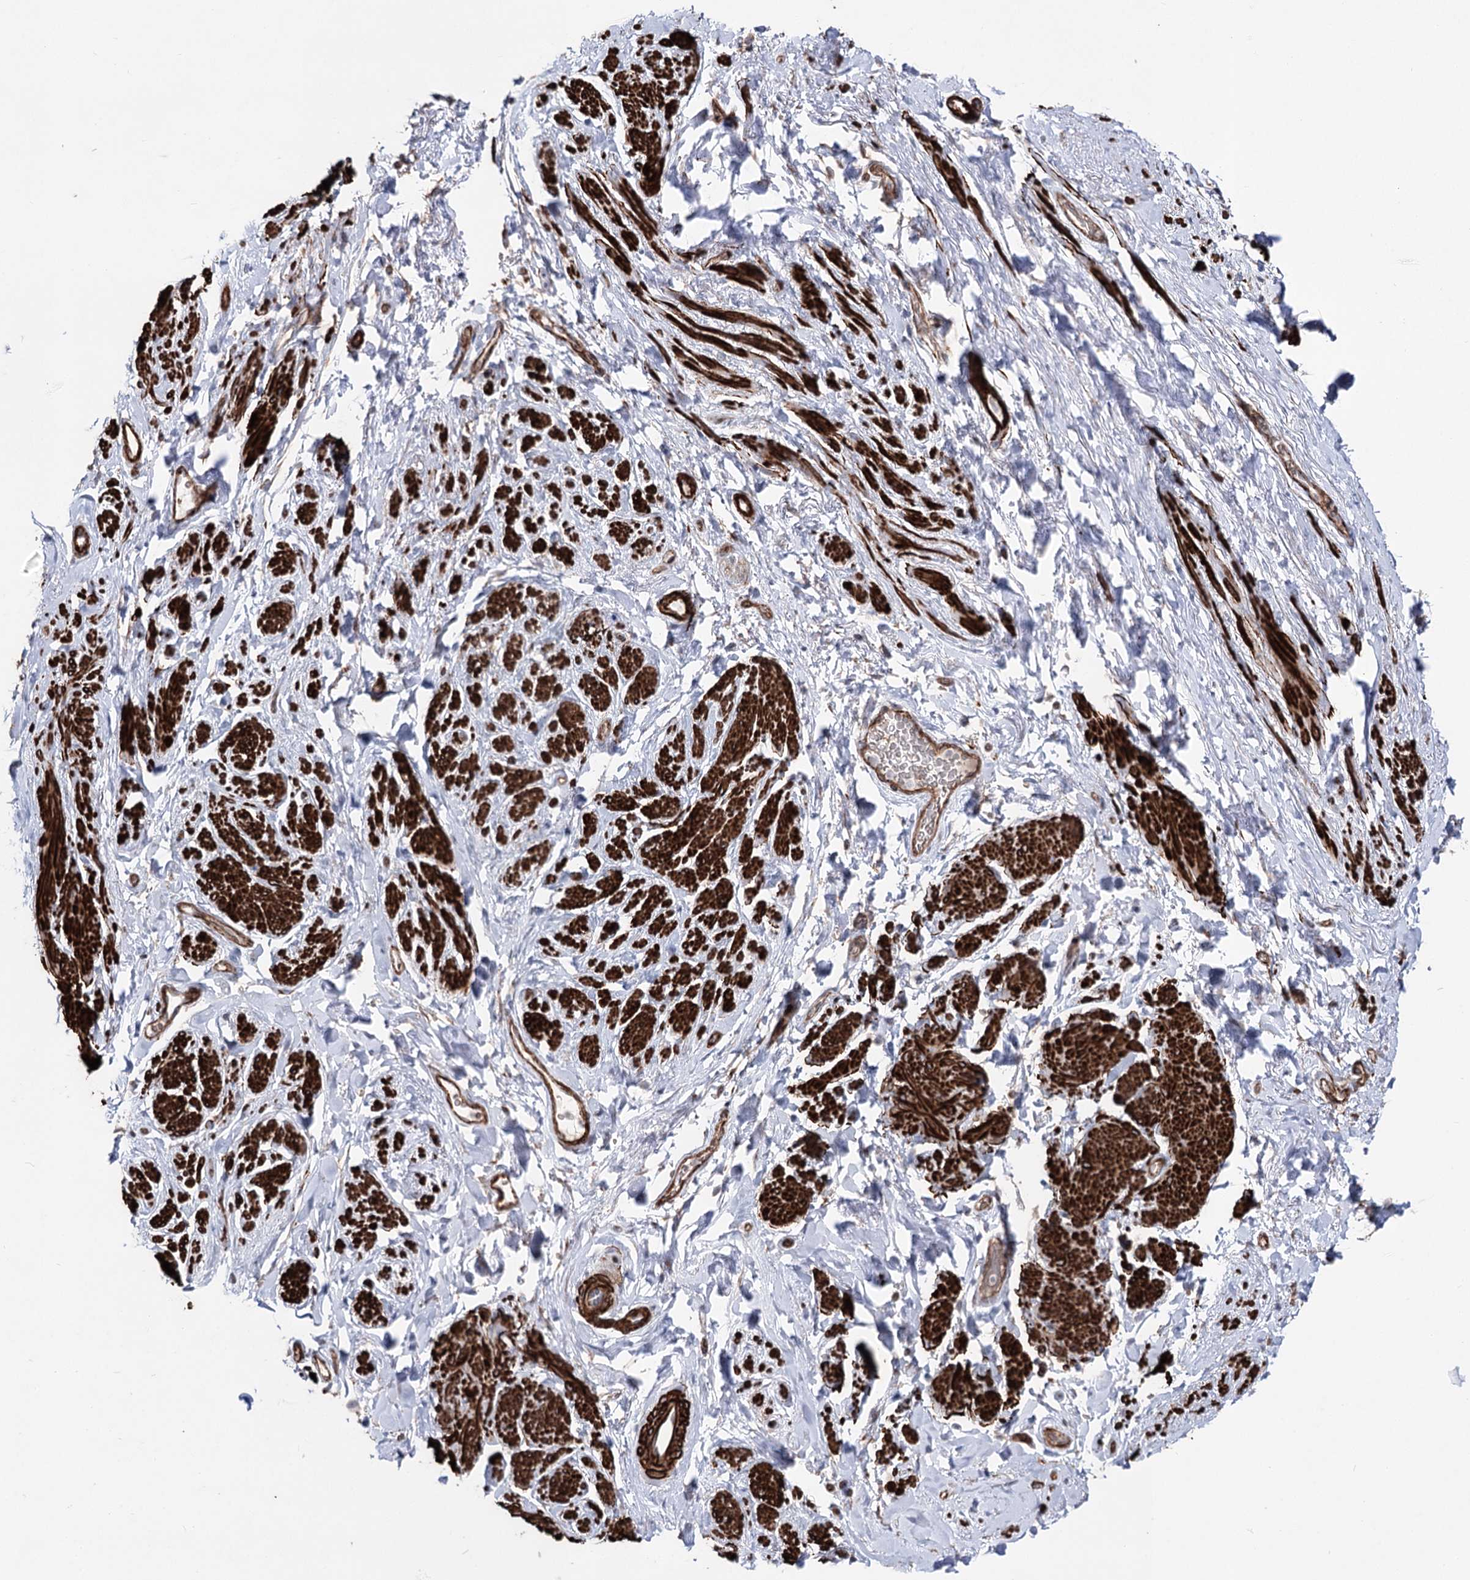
{"staining": {"intensity": "strong", "quantity": ">75%", "location": "cytoplasmic/membranous"}, "tissue": "smooth muscle", "cell_type": "Smooth muscle cells", "image_type": "normal", "snomed": [{"axis": "morphology", "description": "Normal tissue, NOS"}, {"axis": "topography", "description": "Smooth muscle"}, {"axis": "topography", "description": "Peripheral nerve tissue"}], "caption": "Smooth muscle cells reveal high levels of strong cytoplasmic/membranous expression in about >75% of cells in normal smooth muscle.", "gene": "ARHGAP20", "patient": {"sex": "male", "age": 69}}